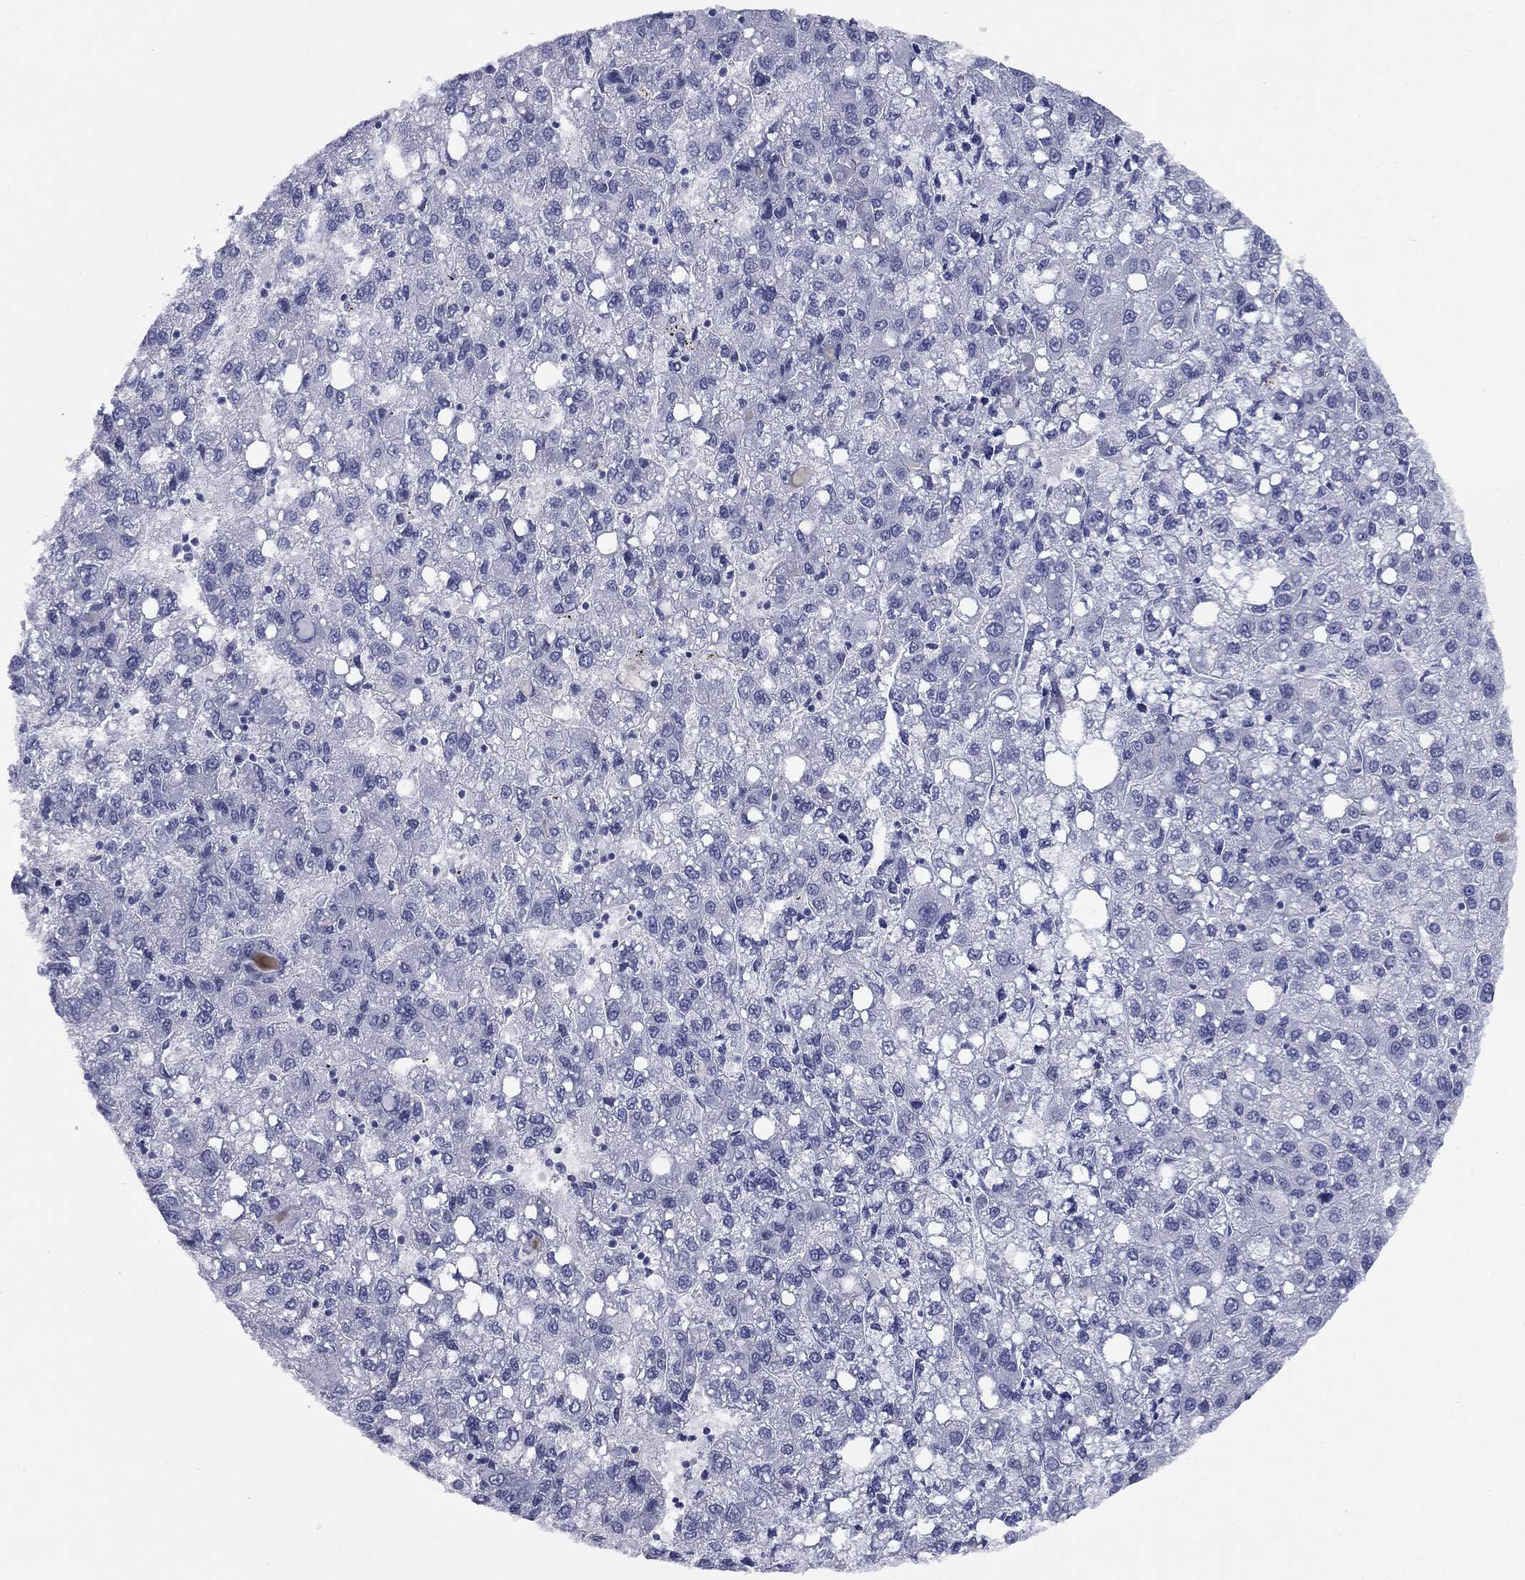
{"staining": {"intensity": "negative", "quantity": "none", "location": "none"}, "tissue": "liver cancer", "cell_type": "Tumor cells", "image_type": "cancer", "snomed": [{"axis": "morphology", "description": "Carcinoma, Hepatocellular, NOS"}, {"axis": "topography", "description": "Liver"}], "caption": "Hepatocellular carcinoma (liver) was stained to show a protein in brown. There is no significant staining in tumor cells. (Stains: DAB (3,3'-diaminobenzidine) IHC with hematoxylin counter stain, Microscopy: brightfield microscopy at high magnification).", "gene": "NPPA", "patient": {"sex": "female", "age": 82}}